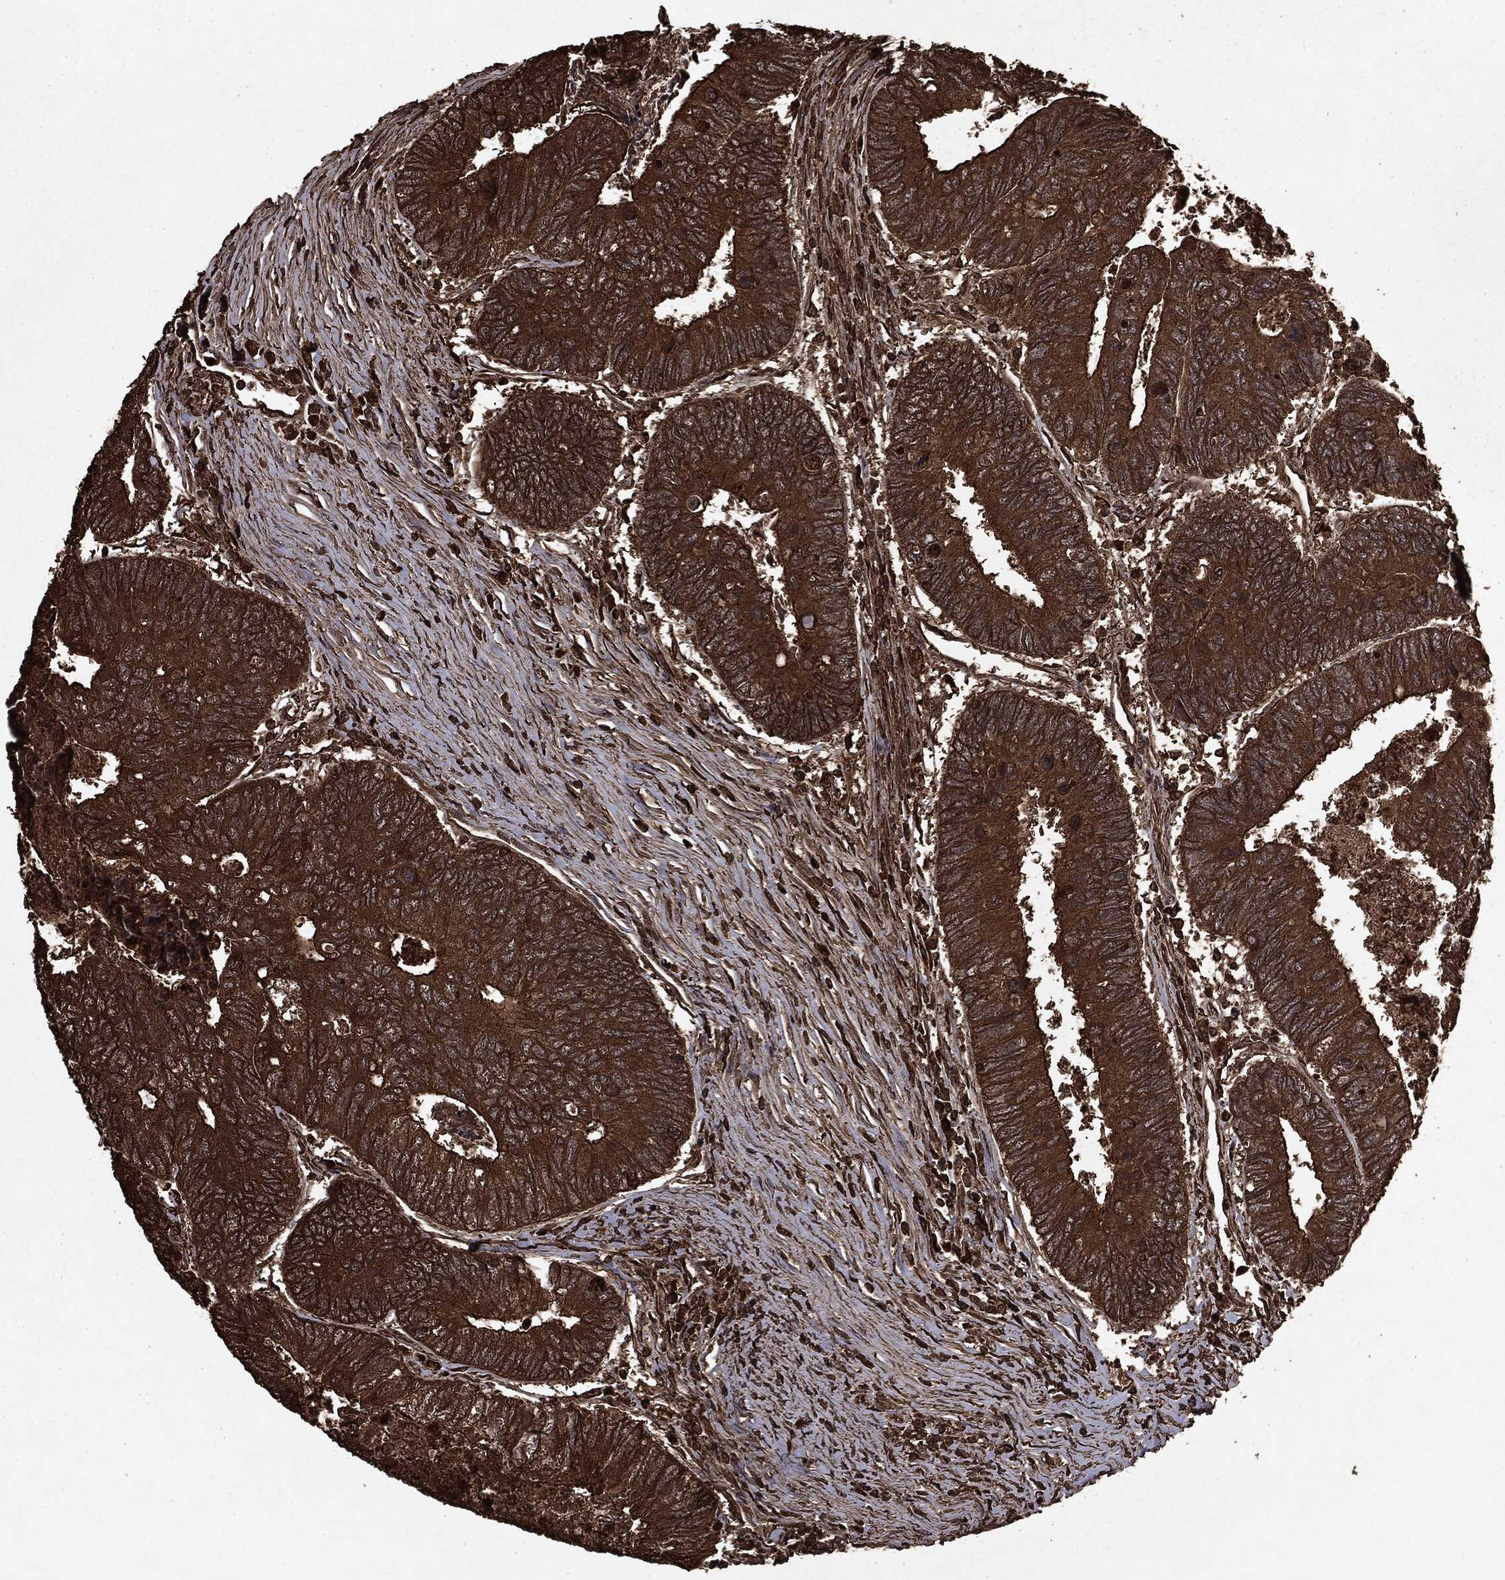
{"staining": {"intensity": "strong", "quantity": ">75%", "location": "cytoplasmic/membranous"}, "tissue": "colorectal cancer", "cell_type": "Tumor cells", "image_type": "cancer", "snomed": [{"axis": "morphology", "description": "Adenocarcinoma, NOS"}, {"axis": "topography", "description": "Colon"}], "caption": "An image of human colorectal cancer stained for a protein demonstrates strong cytoplasmic/membranous brown staining in tumor cells.", "gene": "ARAF", "patient": {"sex": "female", "age": 67}}